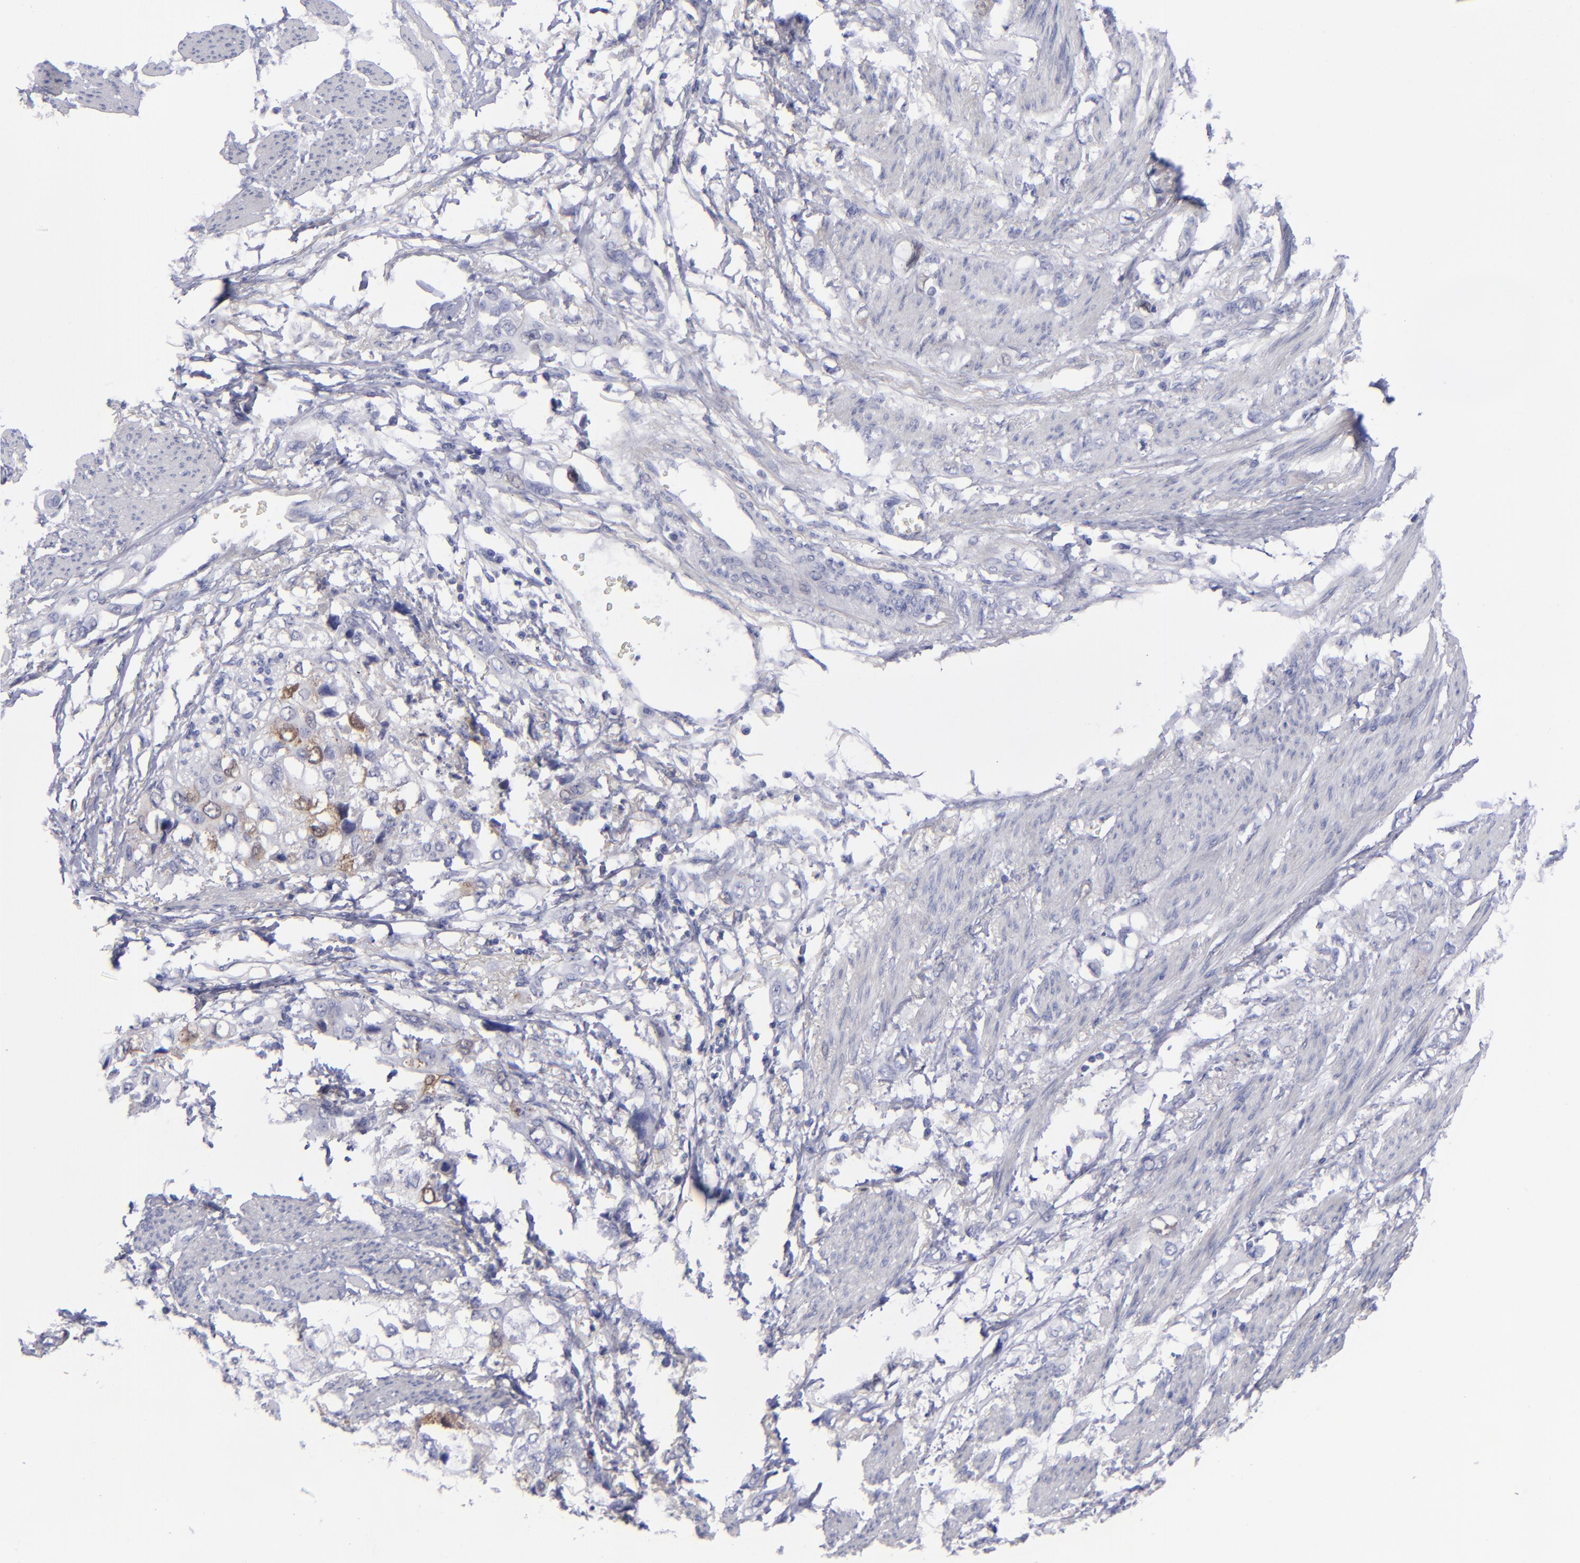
{"staining": {"intensity": "moderate", "quantity": "<25%", "location": "nuclear"}, "tissue": "stomach cancer", "cell_type": "Tumor cells", "image_type": "cancer", "snomed": [{"axis": "morphology", "description": "Adenocarcinoma, NOS"}, {"axis": "topography", "description": "Stomach, upper"}], "caption": "IHC of human stomach adenocarcinoma exhibits low levels of moderate nuclear positivity in about <25% of tumor cells. (Brightfield microscopy of DAB IHC at high magnification).", "gene": "AURKA", "patient": {"sex": "female", "age": 52}}